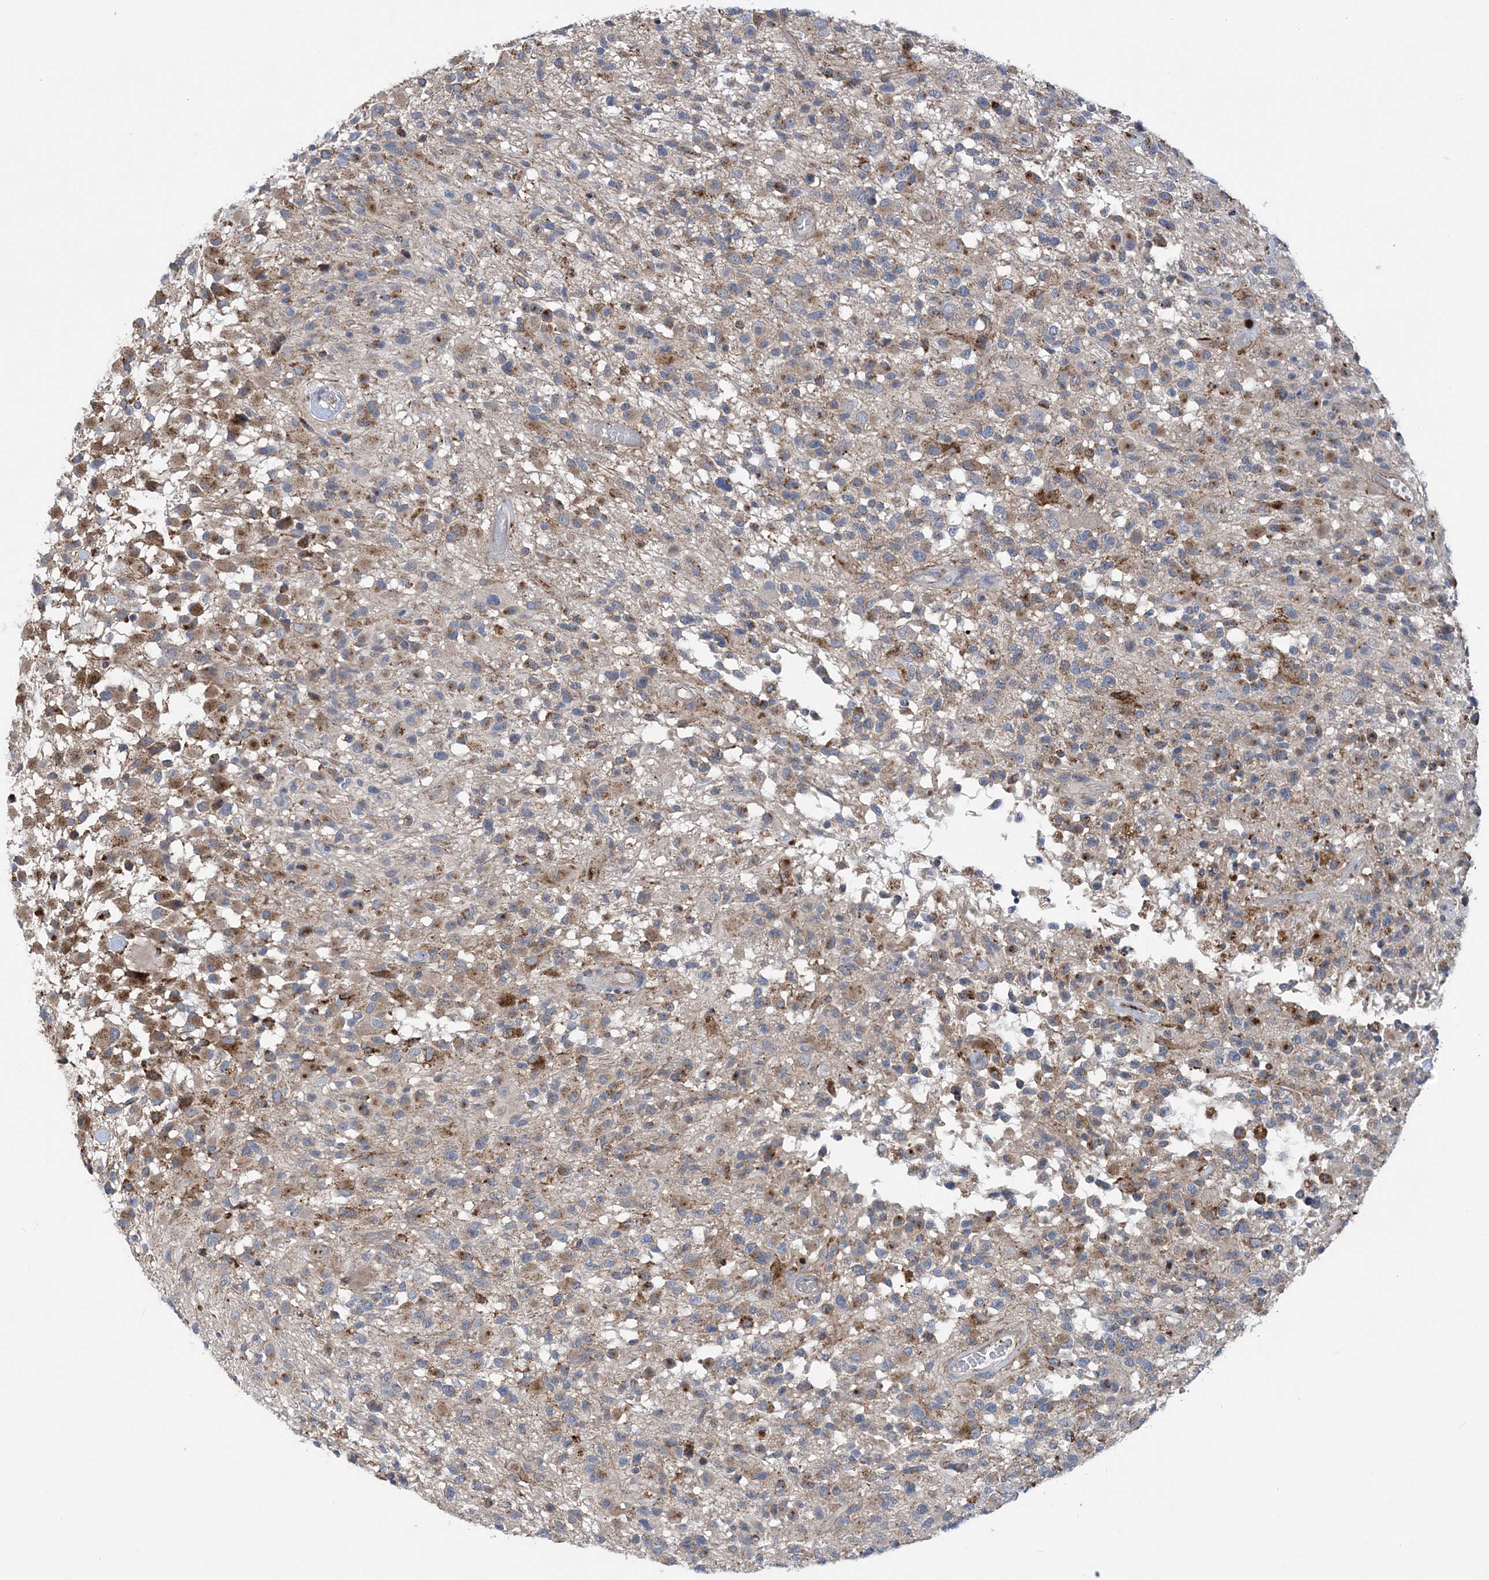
{"staining": {"intensity": "moderate", "quantity": "<25%", "location": "cytoplasmic/membranous"}, "tissue": "glioma", "cell_type": "Tumor cells", "image_type": "cancer", "snomed": [{"axis": "morphology", "description": "Glioma, malignant, High grade"}, {"axis": "morphology", "description": "Glioblastoma, NOS"}, {"axis": "topography", "description": "Brain"}], "caption": "There is low levels of moderate cytoplasmic/membranous positivity in tumor cells of malignant glioma (high-grade), as demonstrated by immunohistochemical staining (brown color).", "gene": "PTTG1IP", "patient": {"sex": "male", "age": 60}}